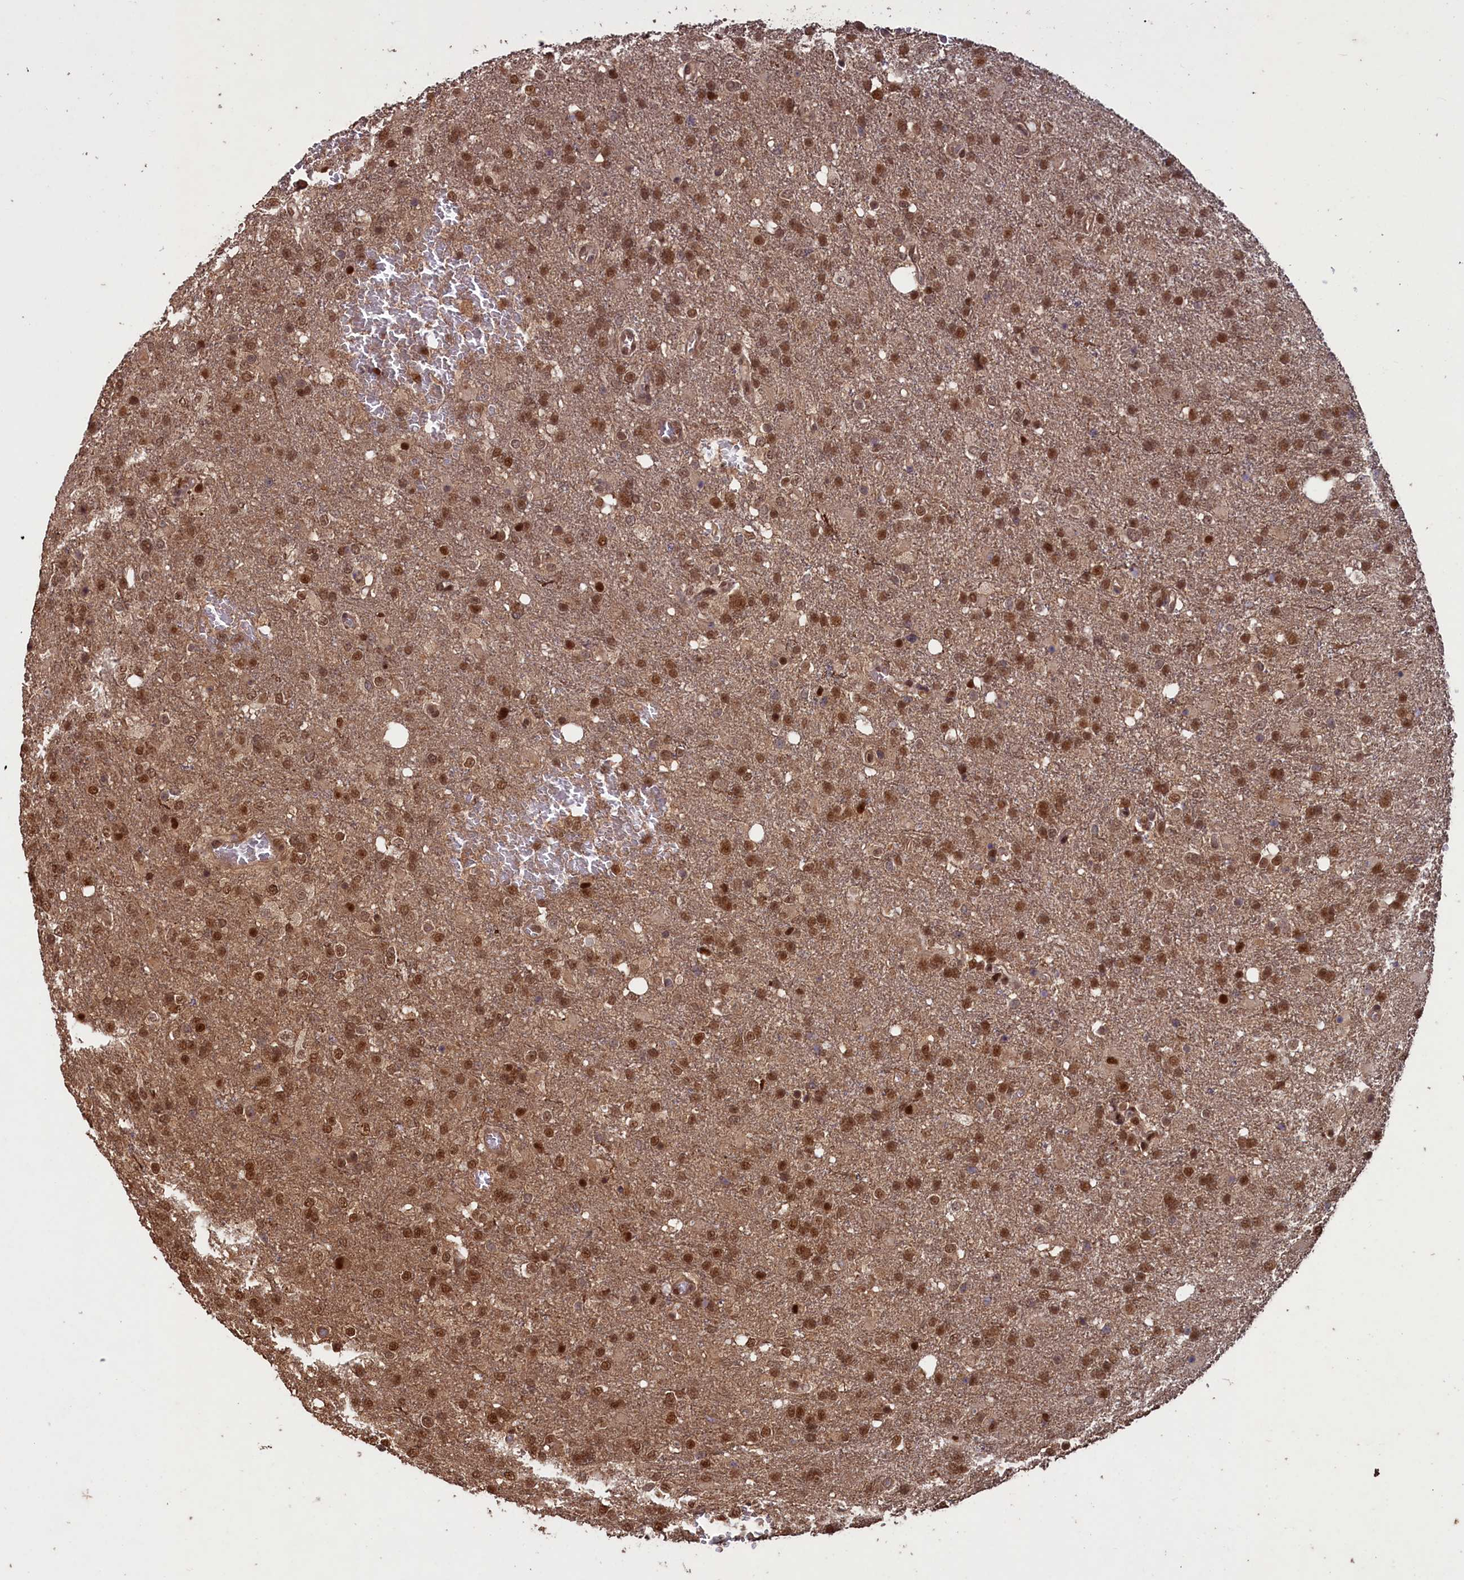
{"staining": {"intensity": "moderate", "quantity": ">75%", "location": "cytoplasmic/membranous,nuclear"}, "tissue": "glioma", "cell_type": "Tumor cells", "image_type": "cancer", "snomed": [{"axis": "morphology", "description": "Glioma, malignant, High grade"}, {"axis": "topography", "description": "Brain"}], "caption": "Immunohistochemical staining of human glioma displays medium levels of moderate cytoplasmic/membranous and nuclear protein positivity in approximately >75% of tumor cells.", "gene": "NAE1", "patient": {"sex": "female", "age": 74}}